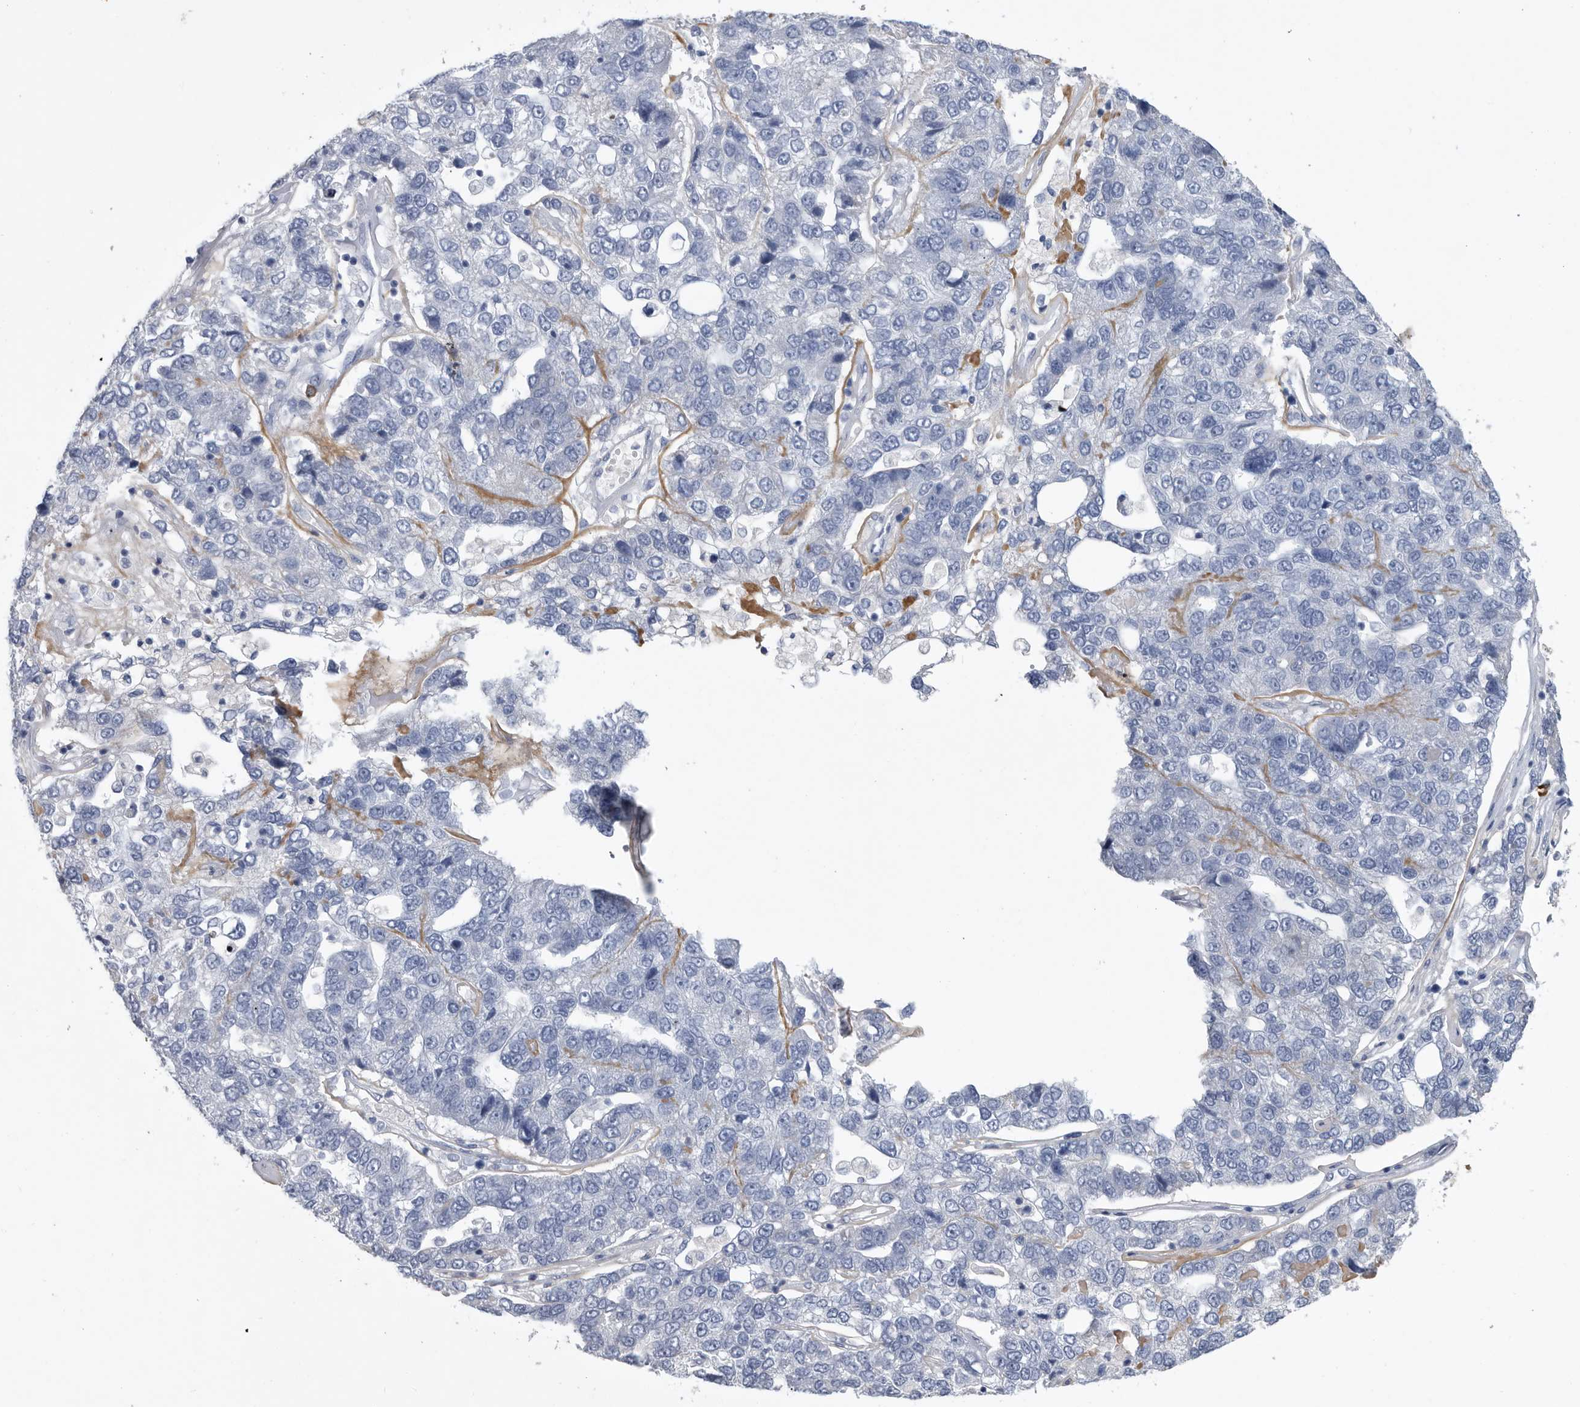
{"staining": {"intensity": "negative", "quantity": "none", "location": "none"}, "tissue": "pancreatic cancer", "cell_type": "Tumor cells", "image_type": "cancer", "snomed": [{"axis": "morphology", "description": "Adenocarcinoma, NOS"}, {"axis": "topography", "description": "Pancreas"}], "caption": "Immunohistochemistry (IHC) photomicrograph of pancreatic cancer stained for a protein (brown), which shows no expression in tumor cells.", "gene": "BTBD6", "patient": {"sex": "female", "age": 61}}